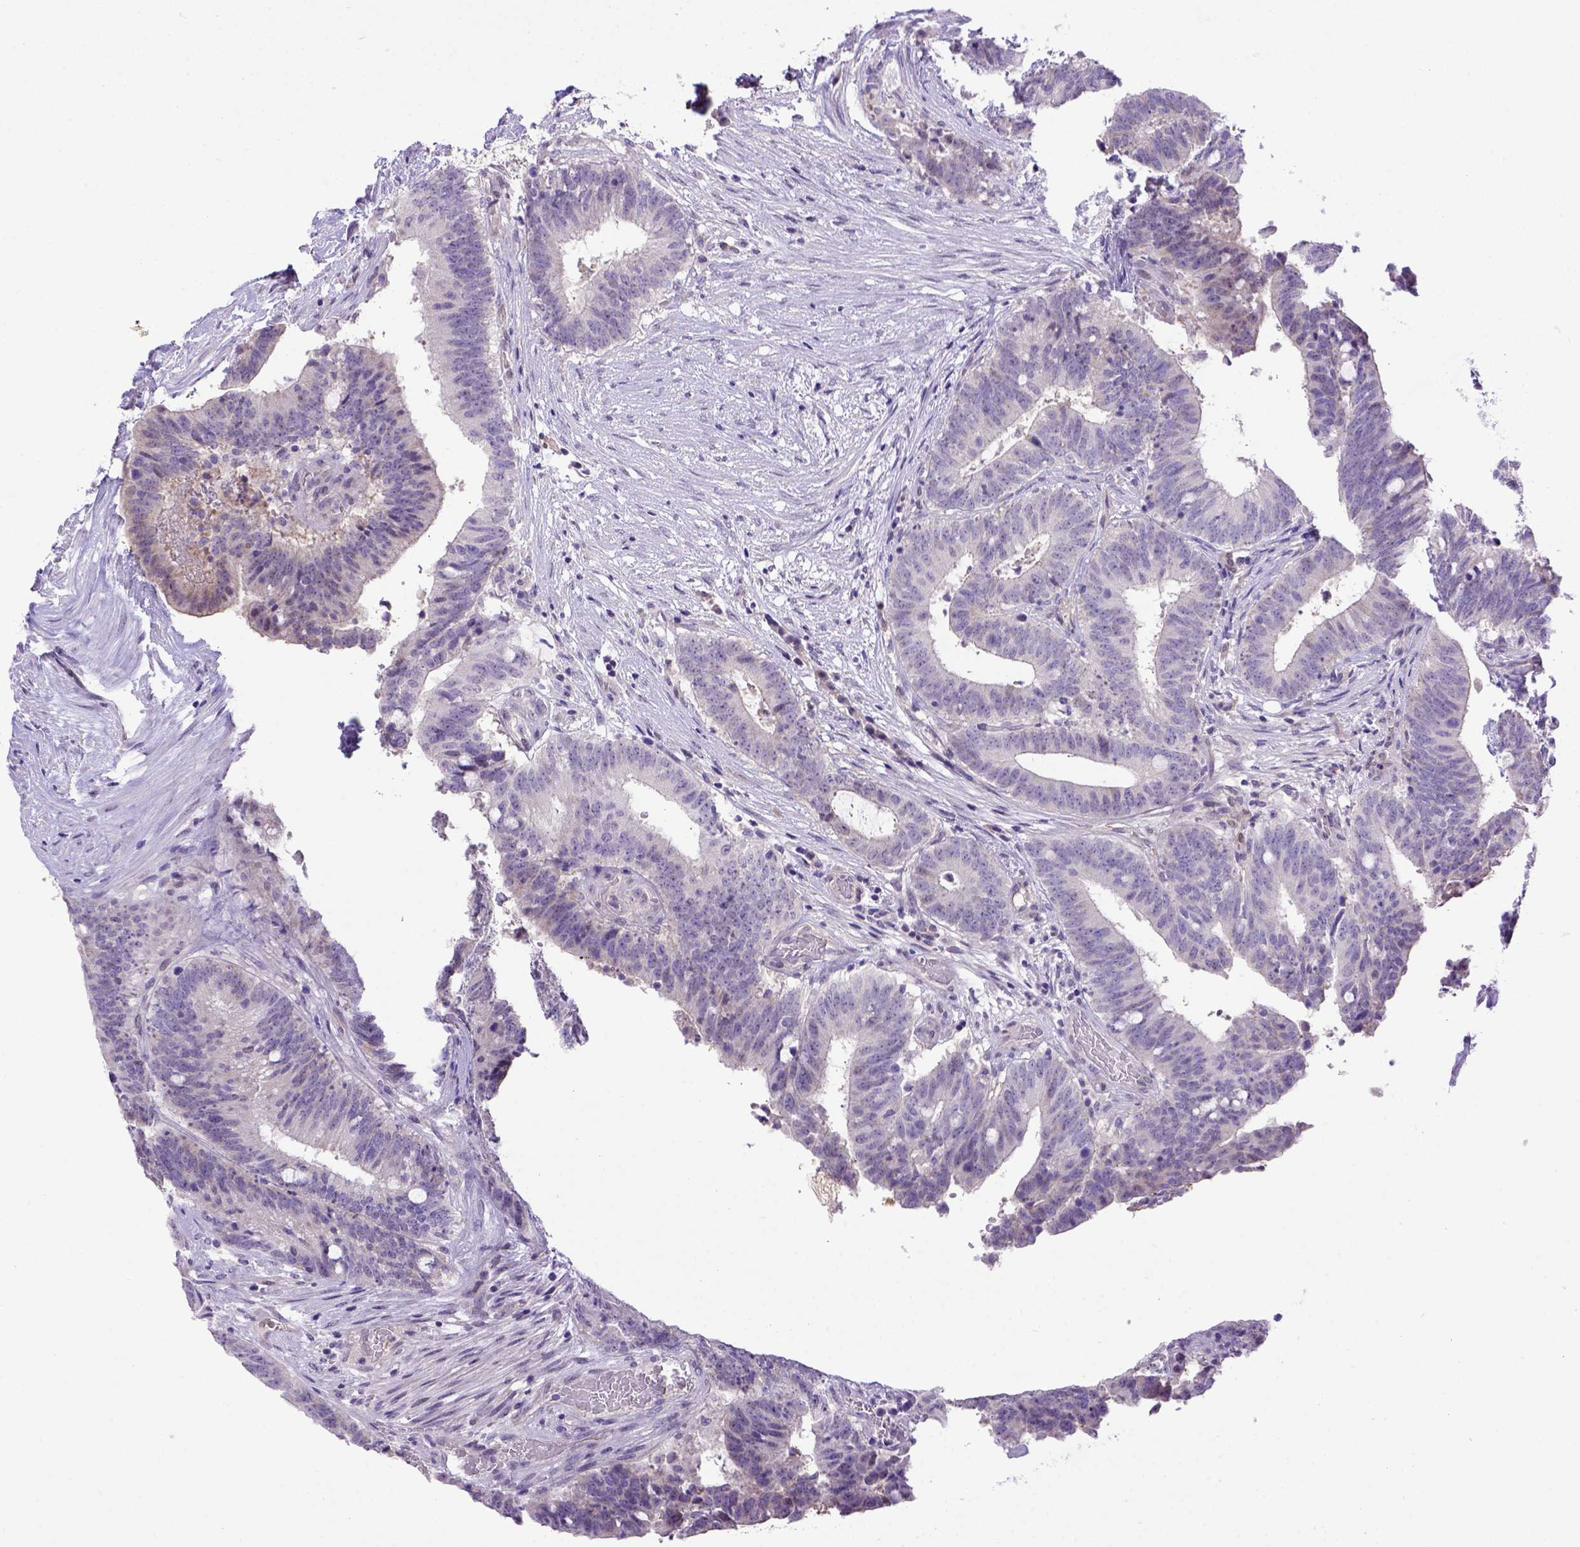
{"staining": {"intensity": "negative", "quantity": "none", "location": "none"}, "tissue": "colorectal cancer", "cell_type": "Tumor cells", "image_type": "cancer", "snomed": [{"axis": "morphology", "description": "Adenocarcinoma, NOS"}, {"axis": "topography", "description": "Colon"}], "caption": "This is an immunohistochemistry histopathology image of human colorectal cancer (adenocarcinoma). There is no expression in tumor cells.", "gene": "BTN1A1", "patient": {"sex": "female", "age": 43}}